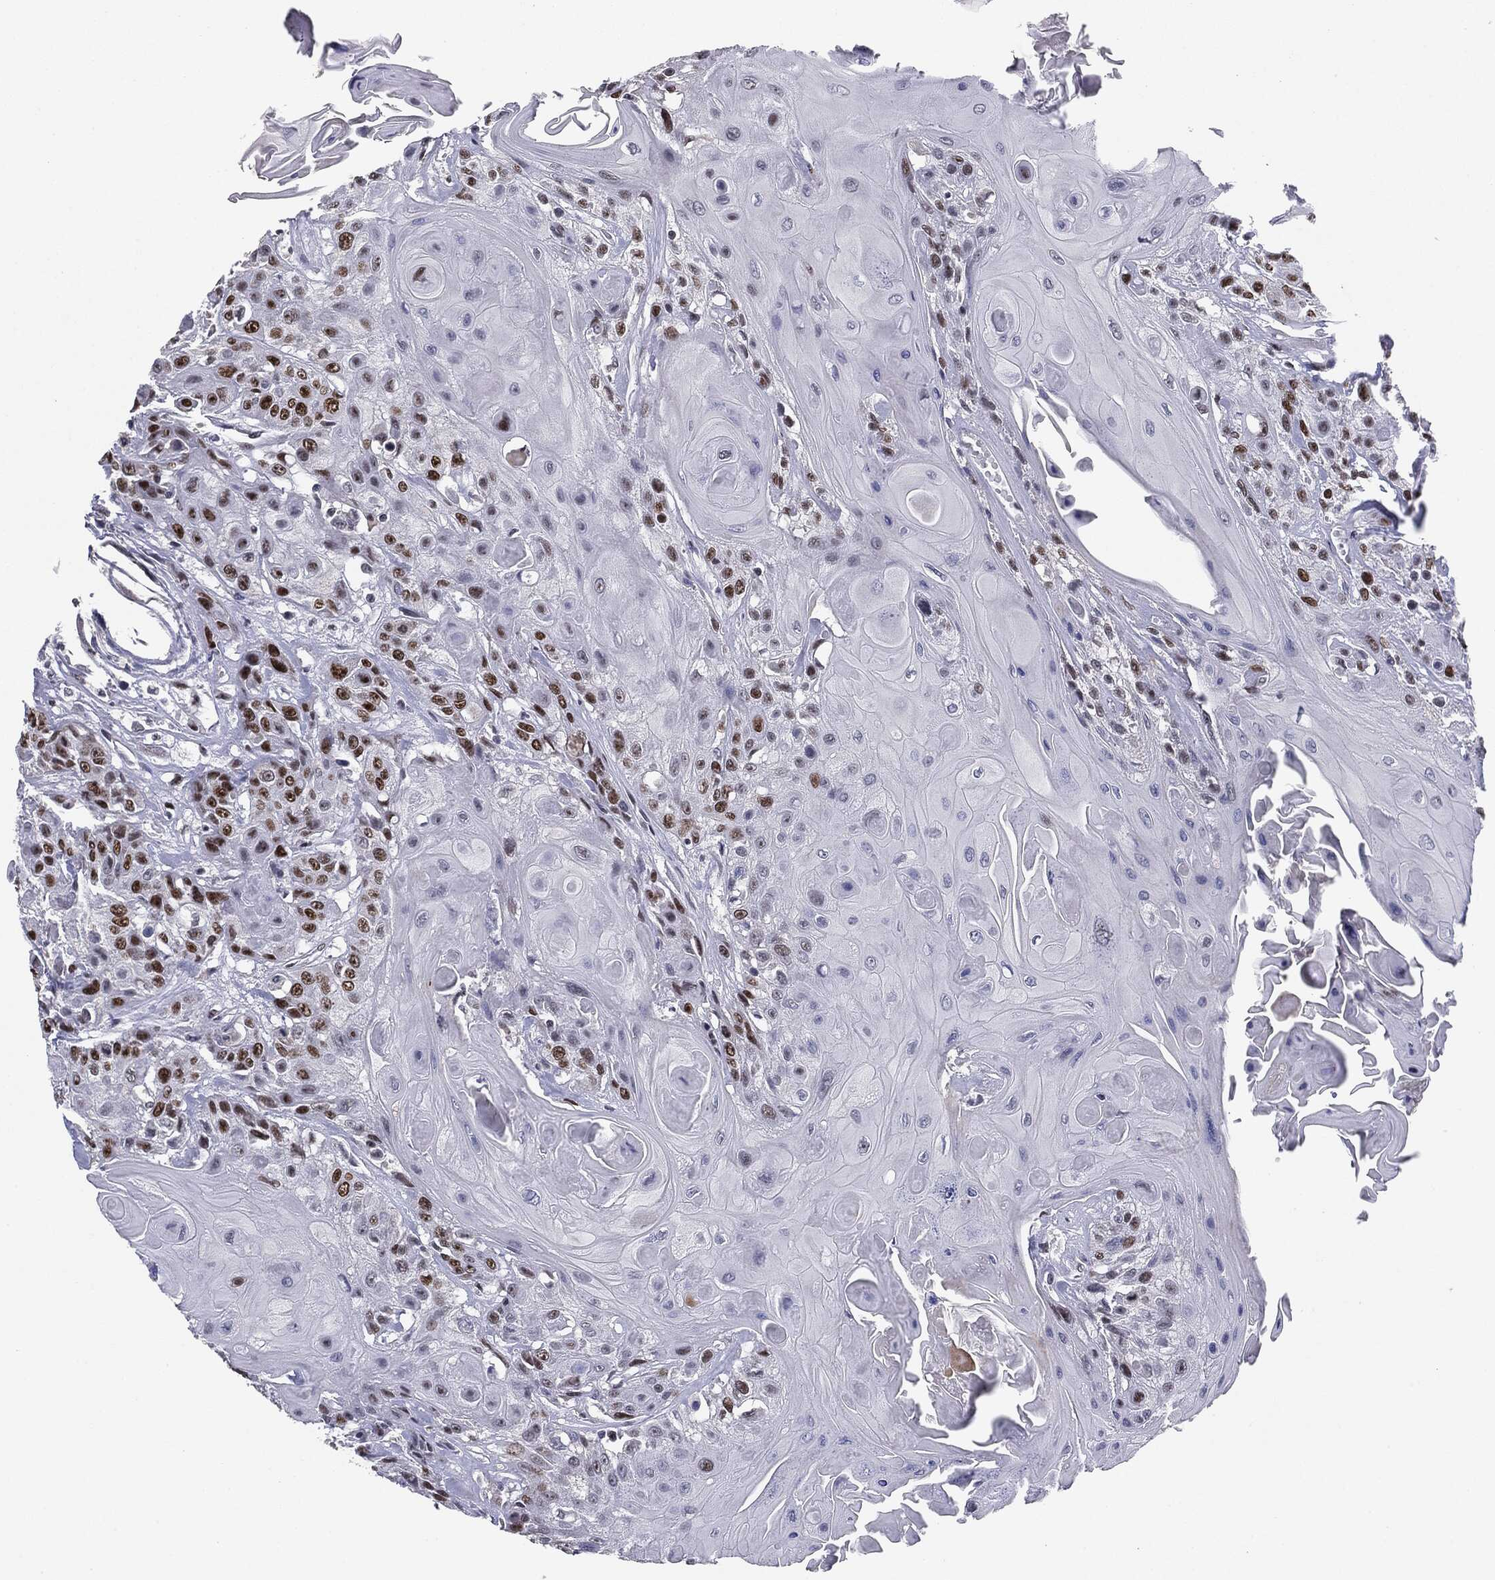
{"staining": {"intensity": "strong", "quantity": ">75%", "location": "nuclear"}, "tissue": "head and neck cancer", "cell_type": "Tumor cells", "image_type": "cancer", "snomed": [{"axis": "morphology", "description": "Squamous cell carcinoma, NOS"}, {"axis": "topography", "description": "Head-Neck"}], "caption": "Protein staining reveals strong nuclear expression in about >75% of tumor cells in head and neck squamous cell carcinoma.", "gene": "MDC1", "patient": {"sex": "female", "age": 59}}